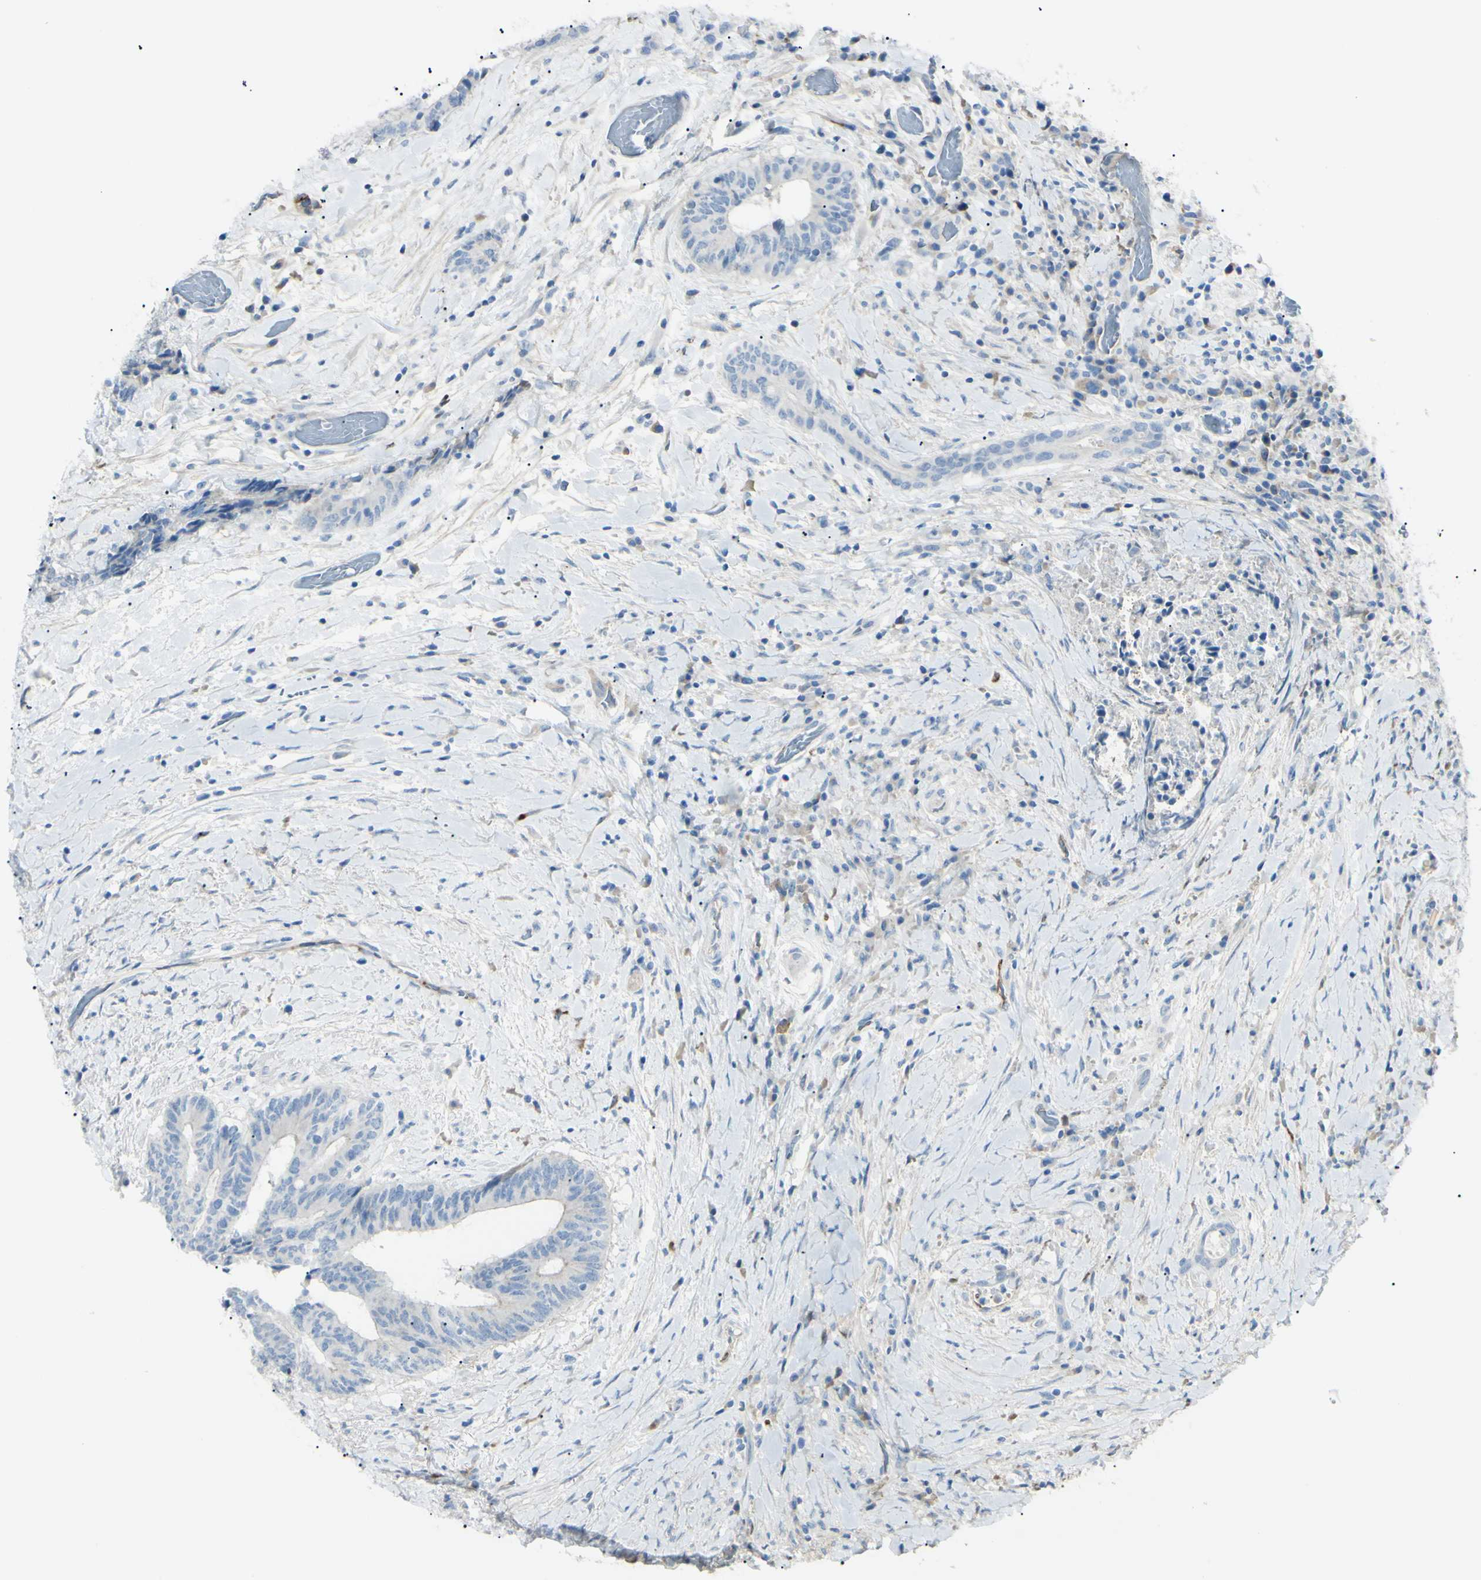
{"staining": {"intensity": "negative", "quantity": "none", "location": "none"}, "tissue": "colorectal cancer", "cell_type": "Tumor cells", "image_type": "cancer", "snomed": [{"axis": "morphology", "description": "Adenocarcinoma, NOS"}, {"axis": "topography", "description": "Rectum"}], "caption": "A micrograph of human colorectal cancer (adenocarcinoma) is negative for staining in tumor cells. The staining is performed using DAB (3,3'-diaminobenzidine) brown chromogen with nuclei counter-stained in using hematoxylin.", "gene": "FOLH1", "patient": {"sex": "male", "age": 63}}